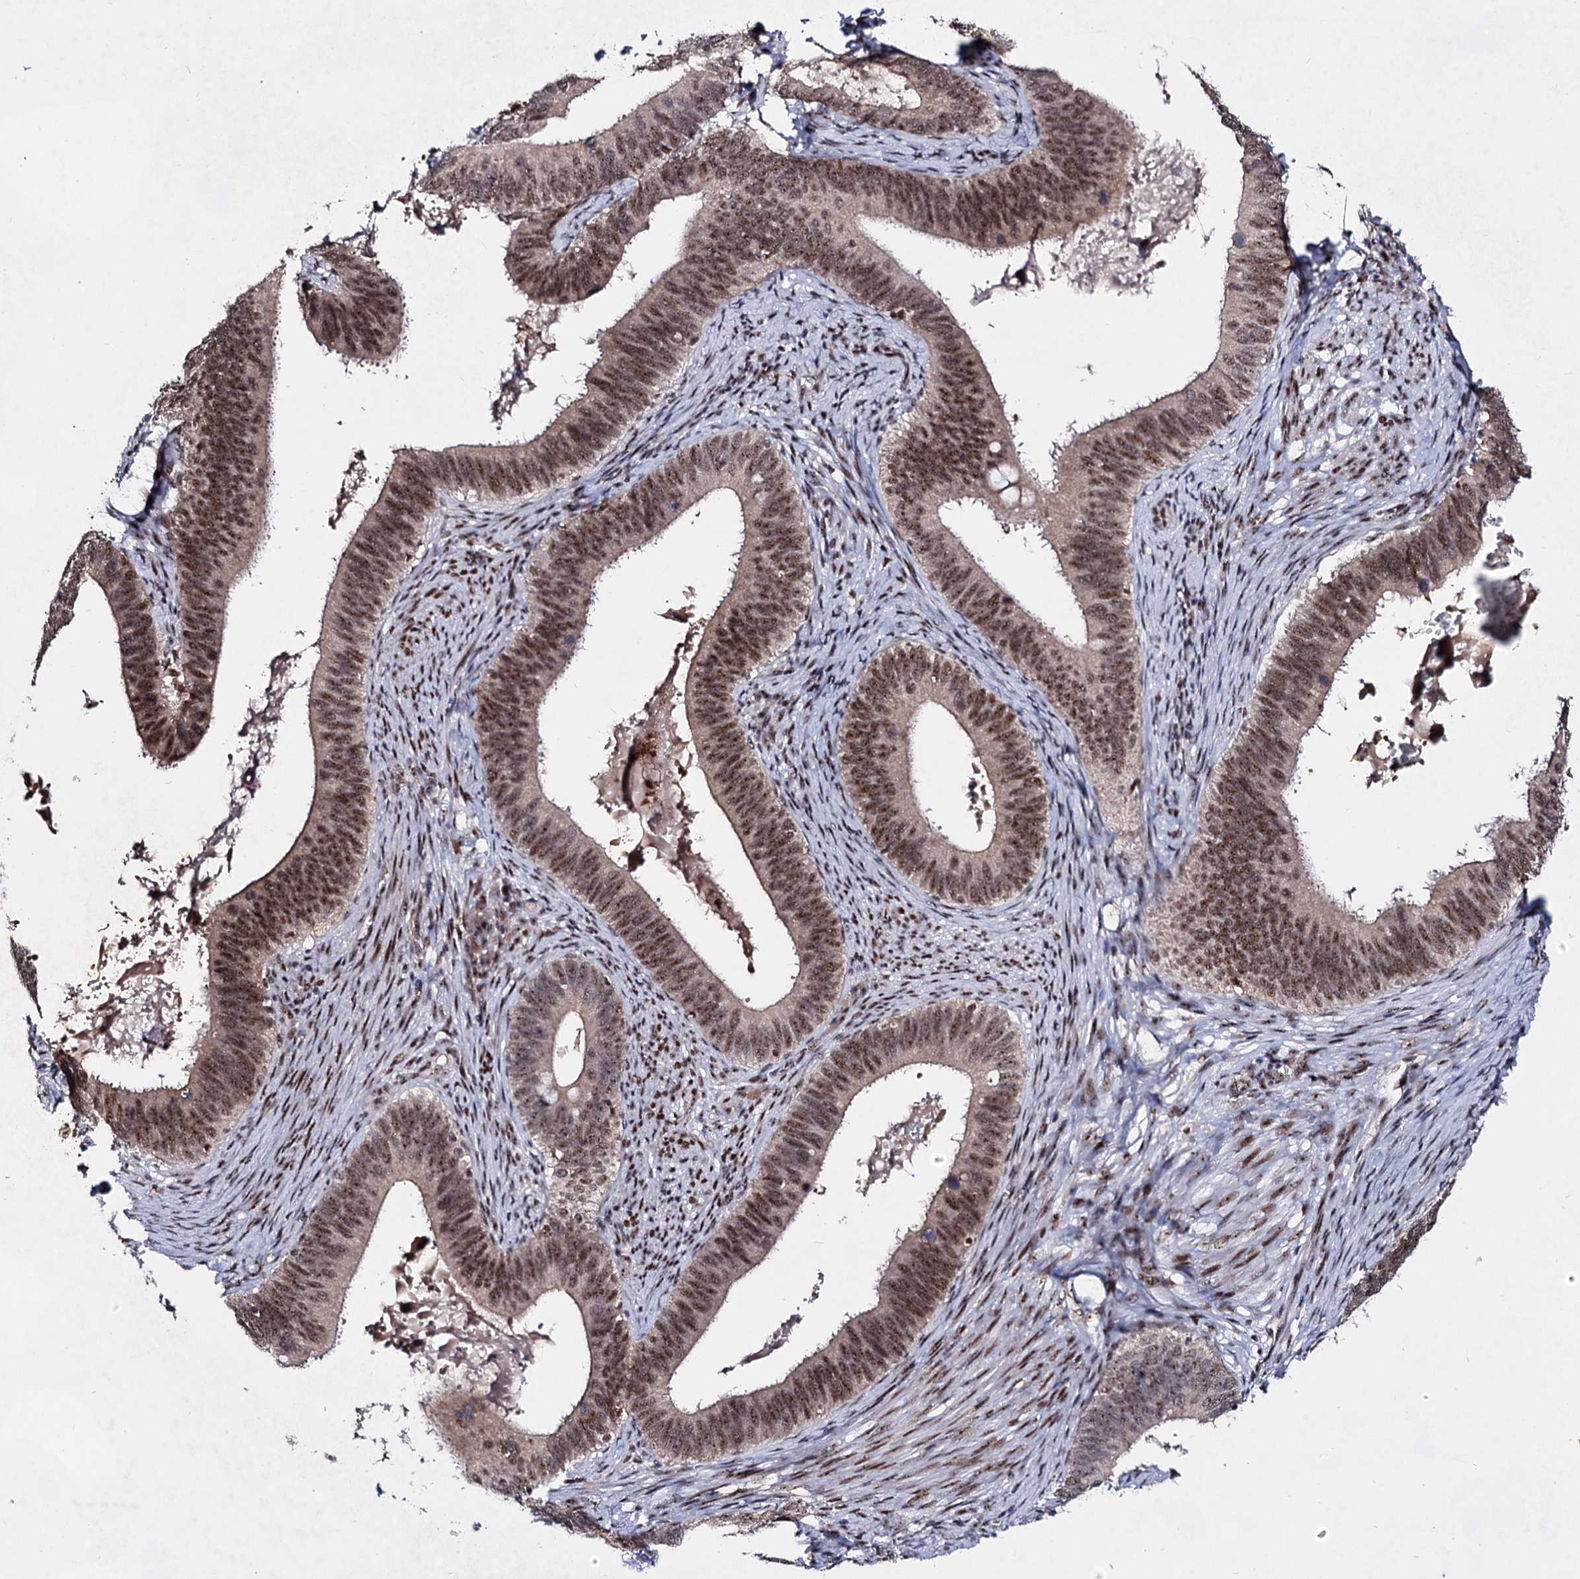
{"staining": {"intensity": "moderate", "quantity": ">75%", "location": "cytoplasmic/membranous,nuclear"}, "tissue": "cervical cancer", "cell_type": "Tumor cells", "image_type": "cancer", "snomed": [{"axis": "morphology", "description": "Adenocarcinoma, NOS"}, {"axis": "topography", "description": "Cervix"}], "caption": "Immunohistochemistry (DAB (3,3'-diaminobenzidine)) staining of adenocarcinoma (cervical) demonstrates moderate cytoplasmic/membranous and nuclear protein expression in approximately >75% of tumor cells.", "gene": "EXOSC10", "patient": {"sex": "female", "age": 42}}